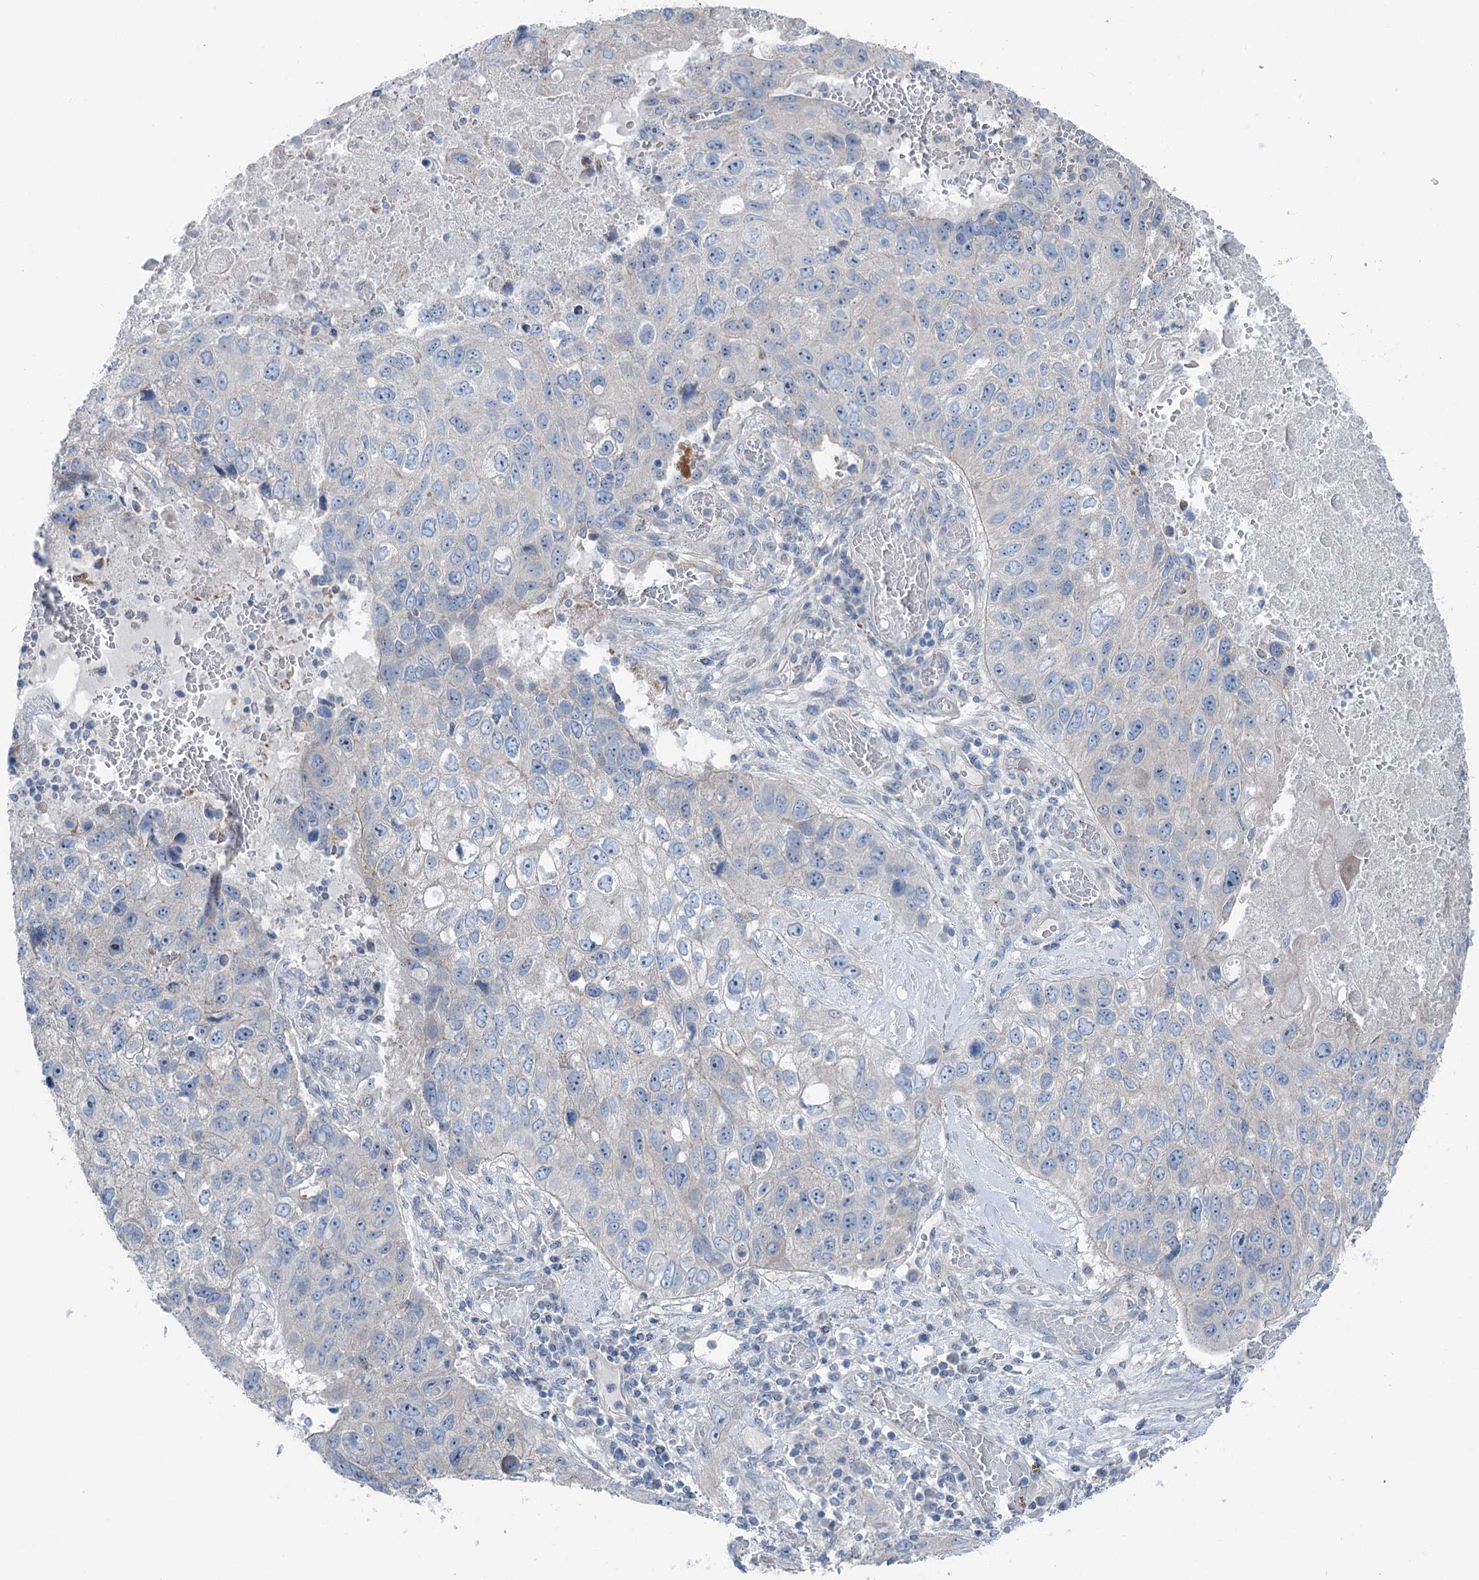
{"staining": {"intensity": "negative", "quantity": "none", "location": "none"}, "tissue": "lung cancer", "cell_type": "Tumor cells", "image_type": "cancer", "snomed": [{"axis": "morphology", "description": "Squamous cell carcinoma, NOS"}, {"axis": "topography", "description": "Lung"}], "caption": "The immunohistochemistry histopathology image has no significant positivity in tumor cells of lung cancer tissue.", "gene": "MARK2", "patient": {"sex": "male", "age": 61}}